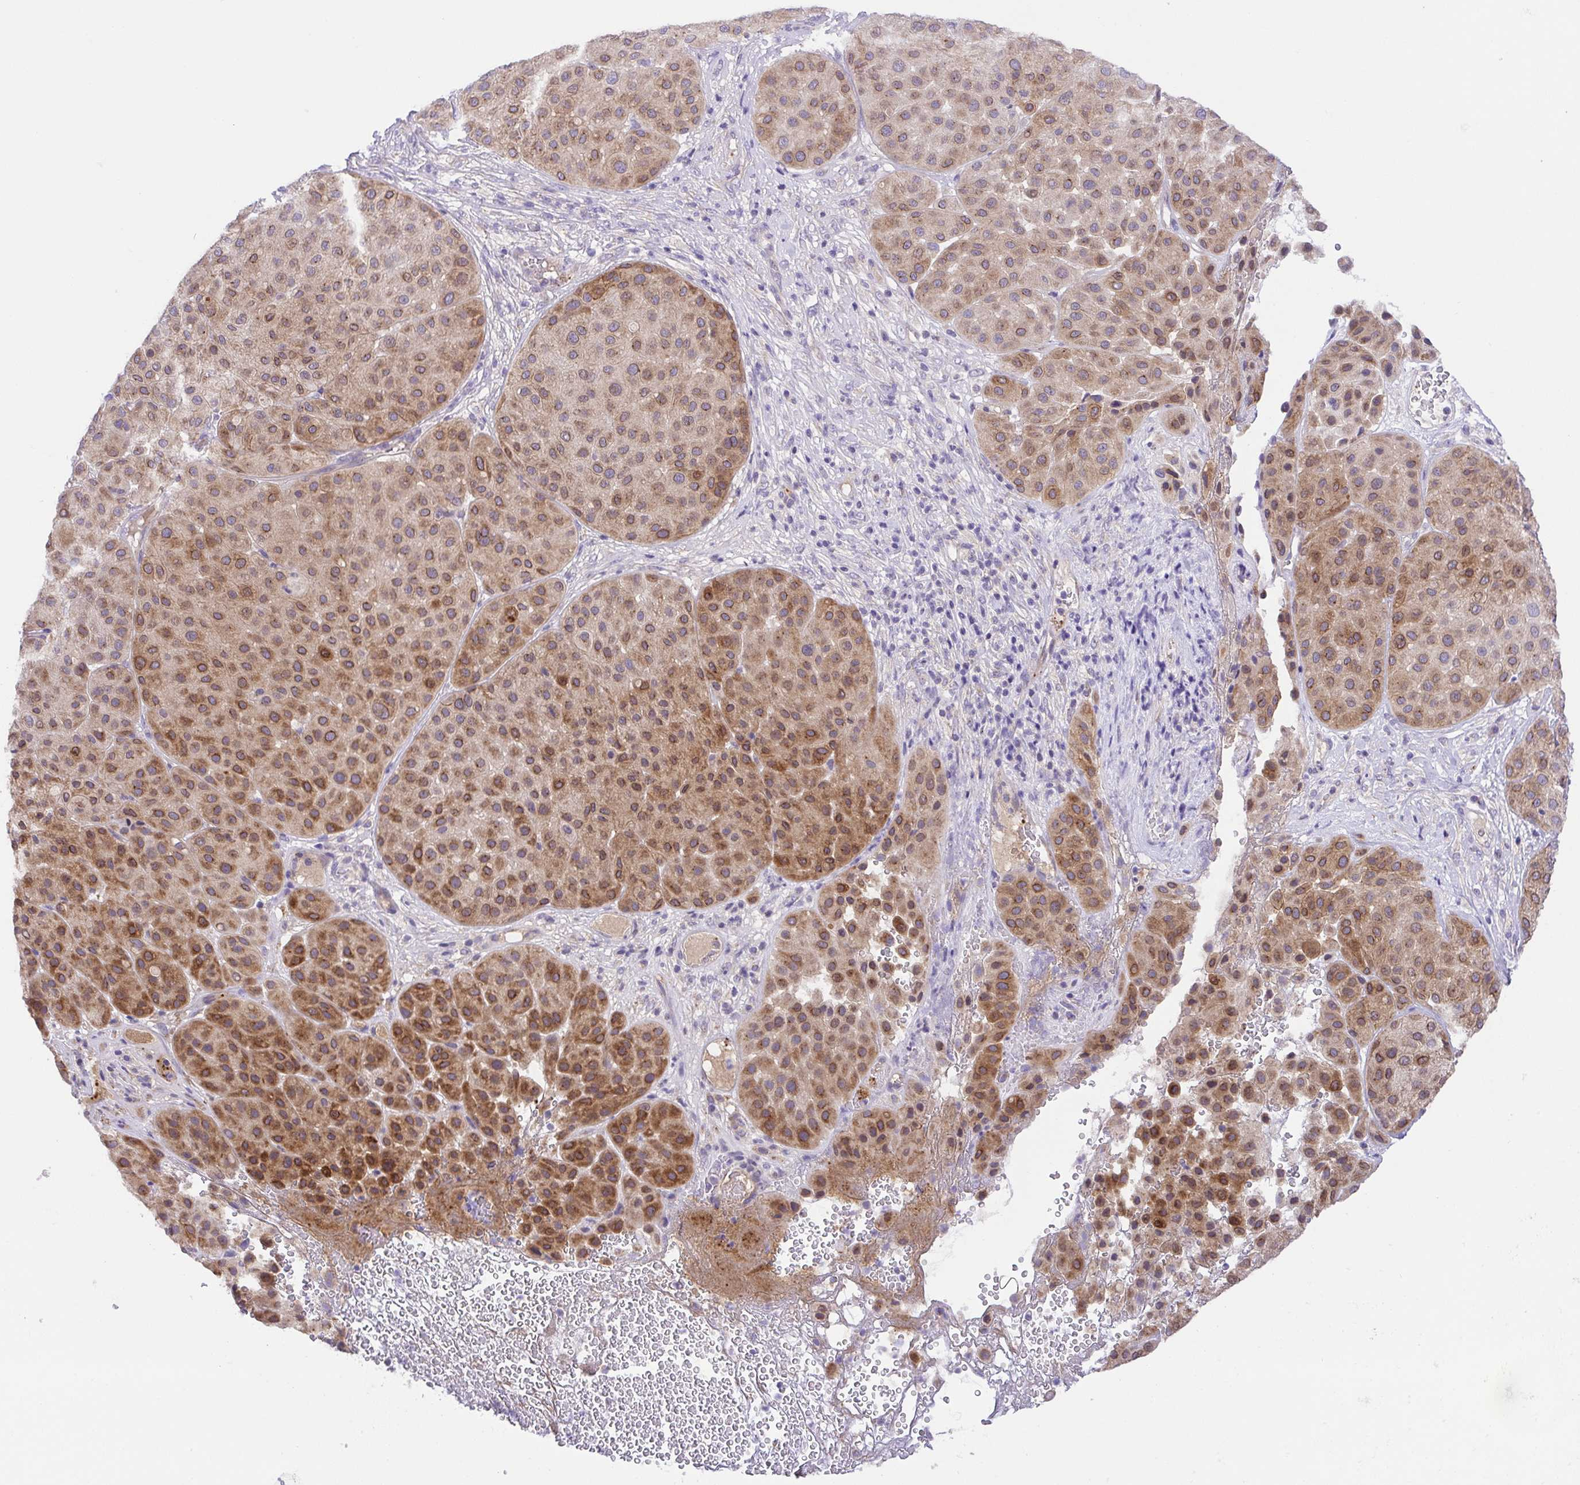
{"staining": {"intensity": "moderate", "quantity": ">75%", "location": "cytoplasmic/membranous"}, "tissue": "melanoma", "cell_type": "Tumor cells", "image_type": "cancer", "snomed": [{"axis": "morphology", "description": "Malignant melanoma, Metastatic site"}, {"axis": "topography", "description": "Smooth muscle"}], "caption": "Protein staining demonstrates moderate cytoplasmic/membranous positivity in approximately >75% of tumor cells in malignant melanoma (metastatic site).", "gene": "SLC13A1", "patient": {"sex": "male", "age": 41}}